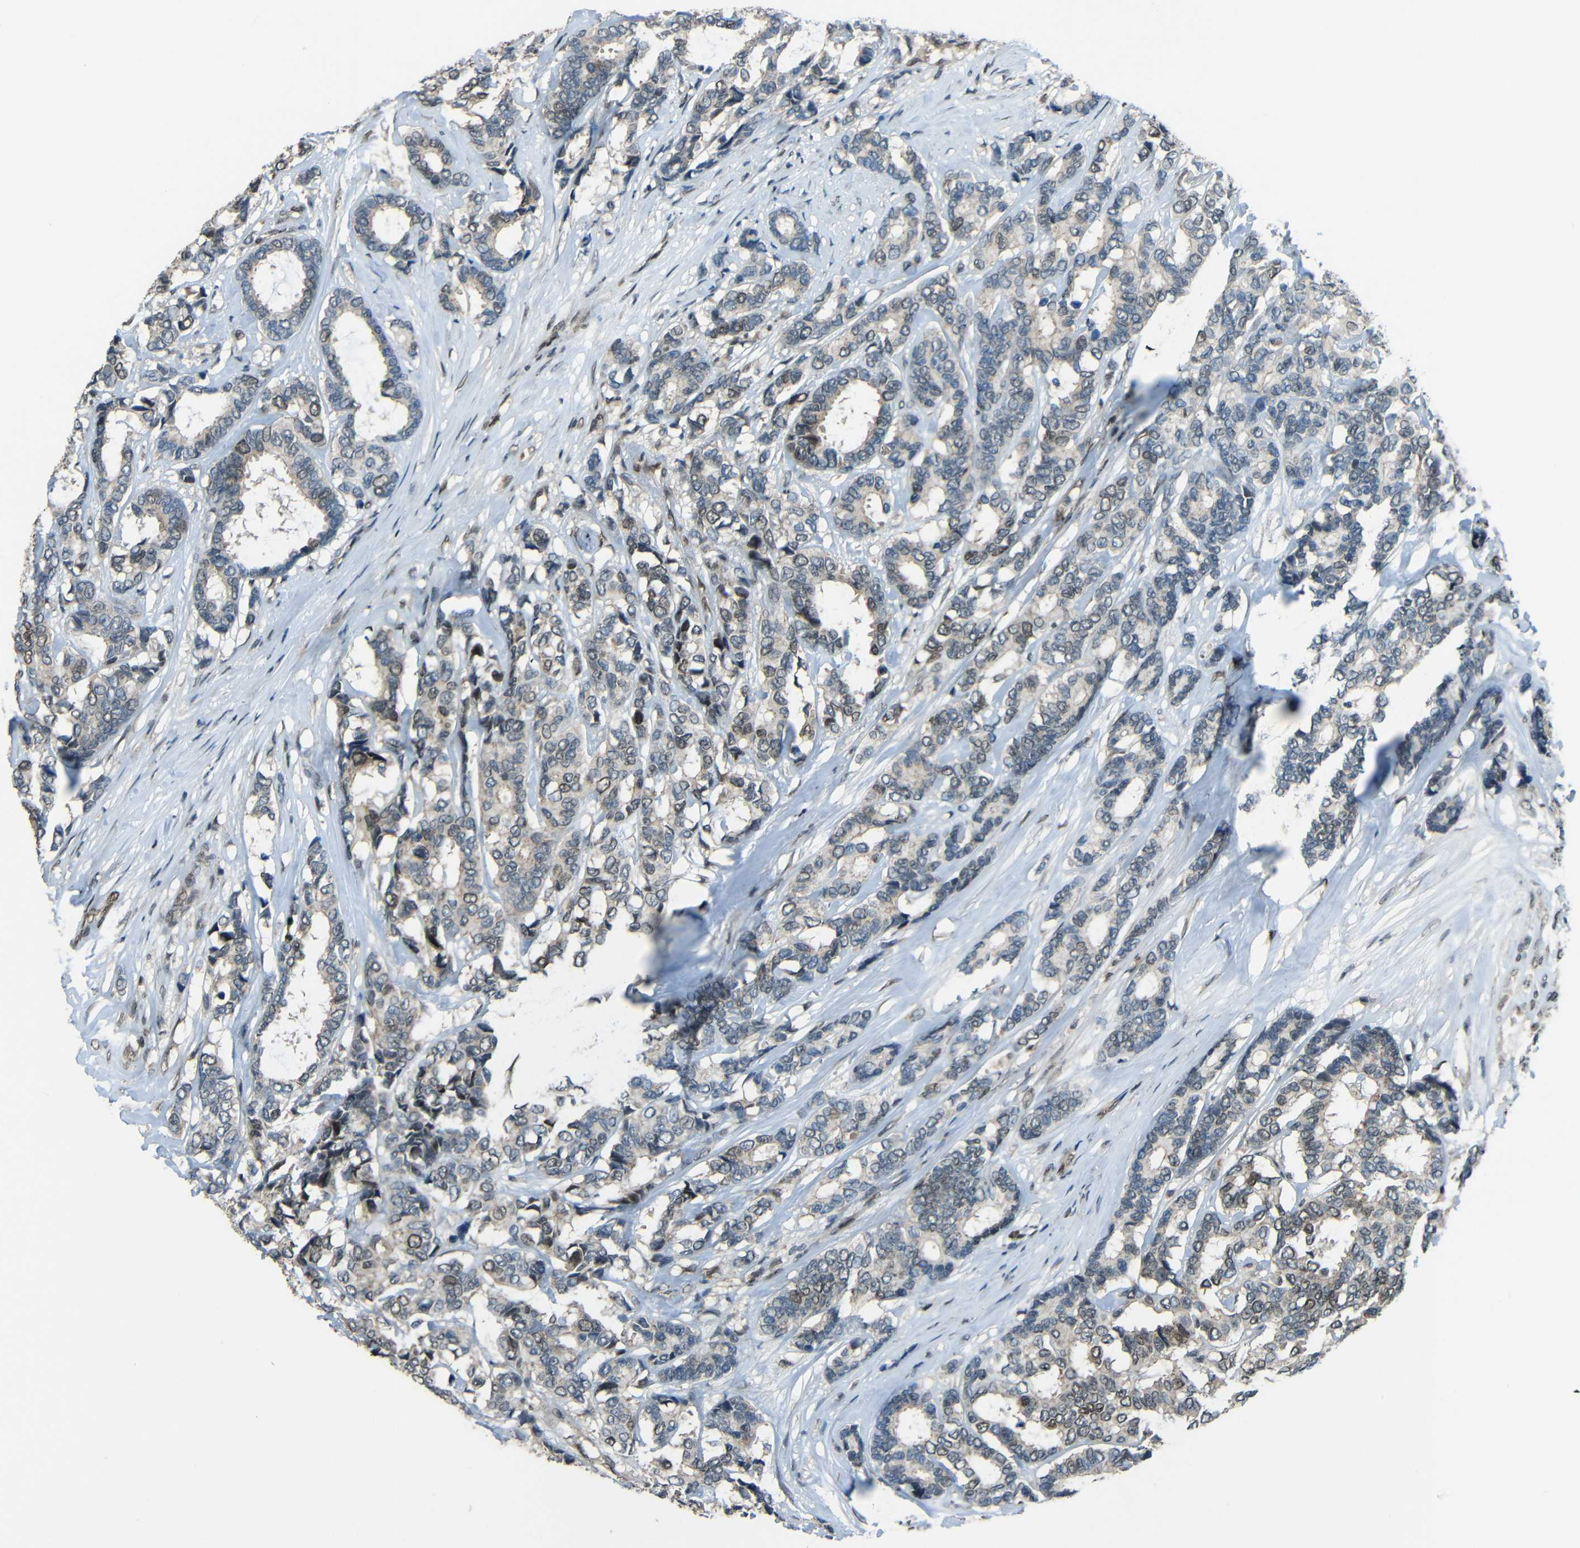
{"staining": {"intensity": "weak", "quantity": "25%-75%", "location": "cytoplasmic/membranous,nuclear"}, "tissue": "breast cancer", "cell_type": "Tumor cells", "image_type": "cancer", "snomed": [{"axis": "morphology", "description": "Duct carcinoma"}, {"axis": "topography", "description": "Breast"}], "caption": "IHC staining of breast intraductal carcinoma, which exhibits low levels of weak cytoplasmic/membranous and nuclear staining in about 25%-75% of tumor cells indicating weak cytoplasmic/membranous and nuclear protein staining. The staining was performed using DAB (3,3'-diaminobenzidine) (brown) for protein detection and nuclei were counterstained in hematoxylin (blue).", "gene": "PSIP1", "patient": {"sex": "female", "age": 87}}